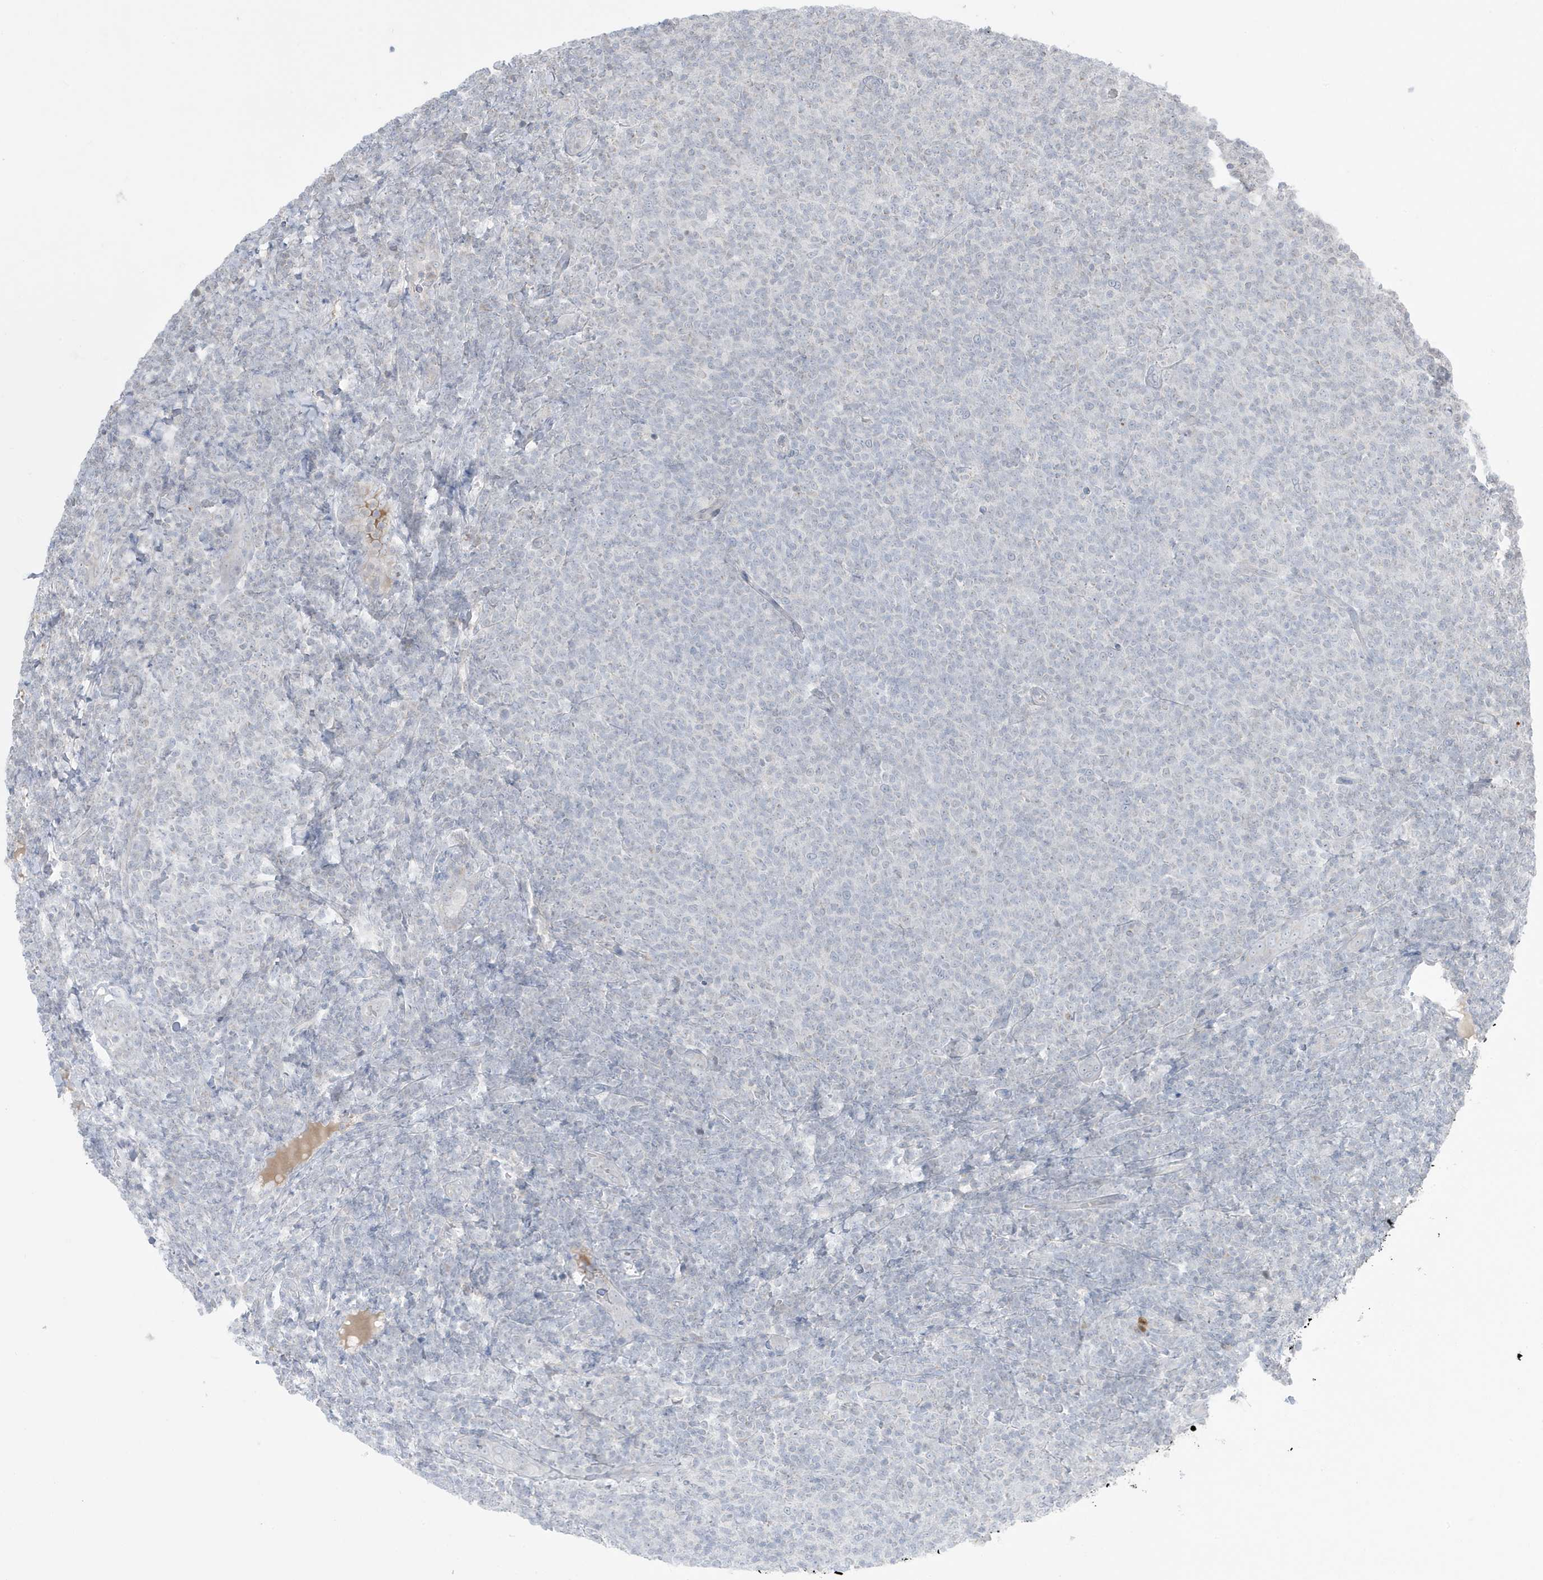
{"staining": {"intensity": "negative", "quantity": "none", "location": "none"}, "tissue": "lymphoma", "cell_type": "Tumor cells", "image_type": "cancer", "snomed": [{"axis": "morphology", "description": "Malignant lymphoma, non-Hodgkin's type, Low grade"}, {"axis": "topography", "description": "Lymph node"}], "caption": "Tumor cells show no significant protein expression in lymphoma. The staining was performed using DAB to visualize the protein expression in brown, while the nuclei were stained in blue with hematoxylin (Magnification: 20x).", "gene": "FNDC1", "patient": {"sex": "male", "age": 66}}